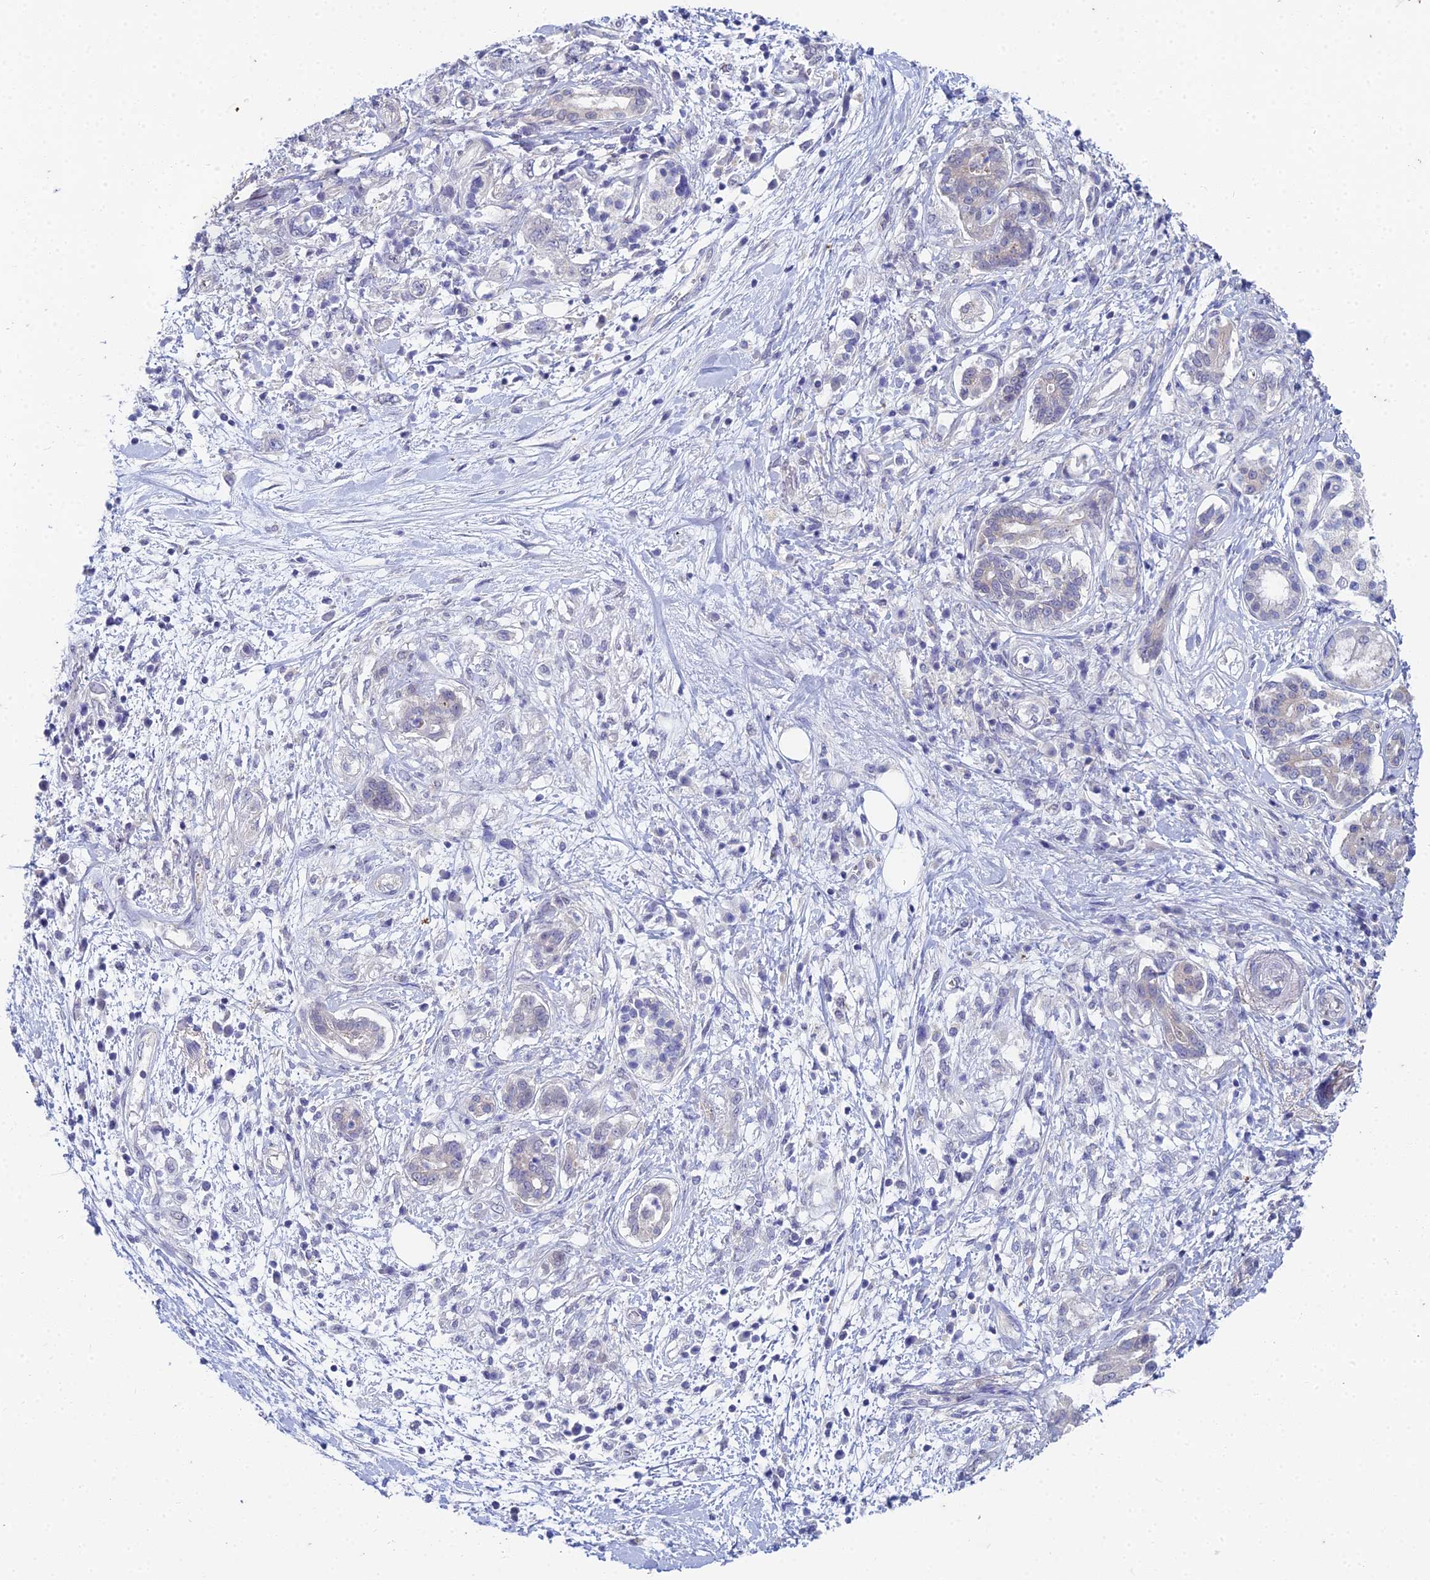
{"staining": {"intensity": "negative", "quantity": "none", "location": "none"}, "tissue": "pancreatic cancer", "cell_type": "Tumor cells", "image_type": "cancer", "snomed": [{"axis": "morphology", "description": "Adenocarcinoma, NOS"}, {"axis": "topography", "description": "Pancreas"}], "caption": "IHC photomicrograph of adenocarcinoma (pancreatic) stained for a protein (brown), which demonstrates no expression in tumor cells. (Brightfield microscopy of DAB immunohistochemistry (IHC) at high magnification).", "gene": "EEF2KMT", "patient": {"sex": "female", "age": 73}}